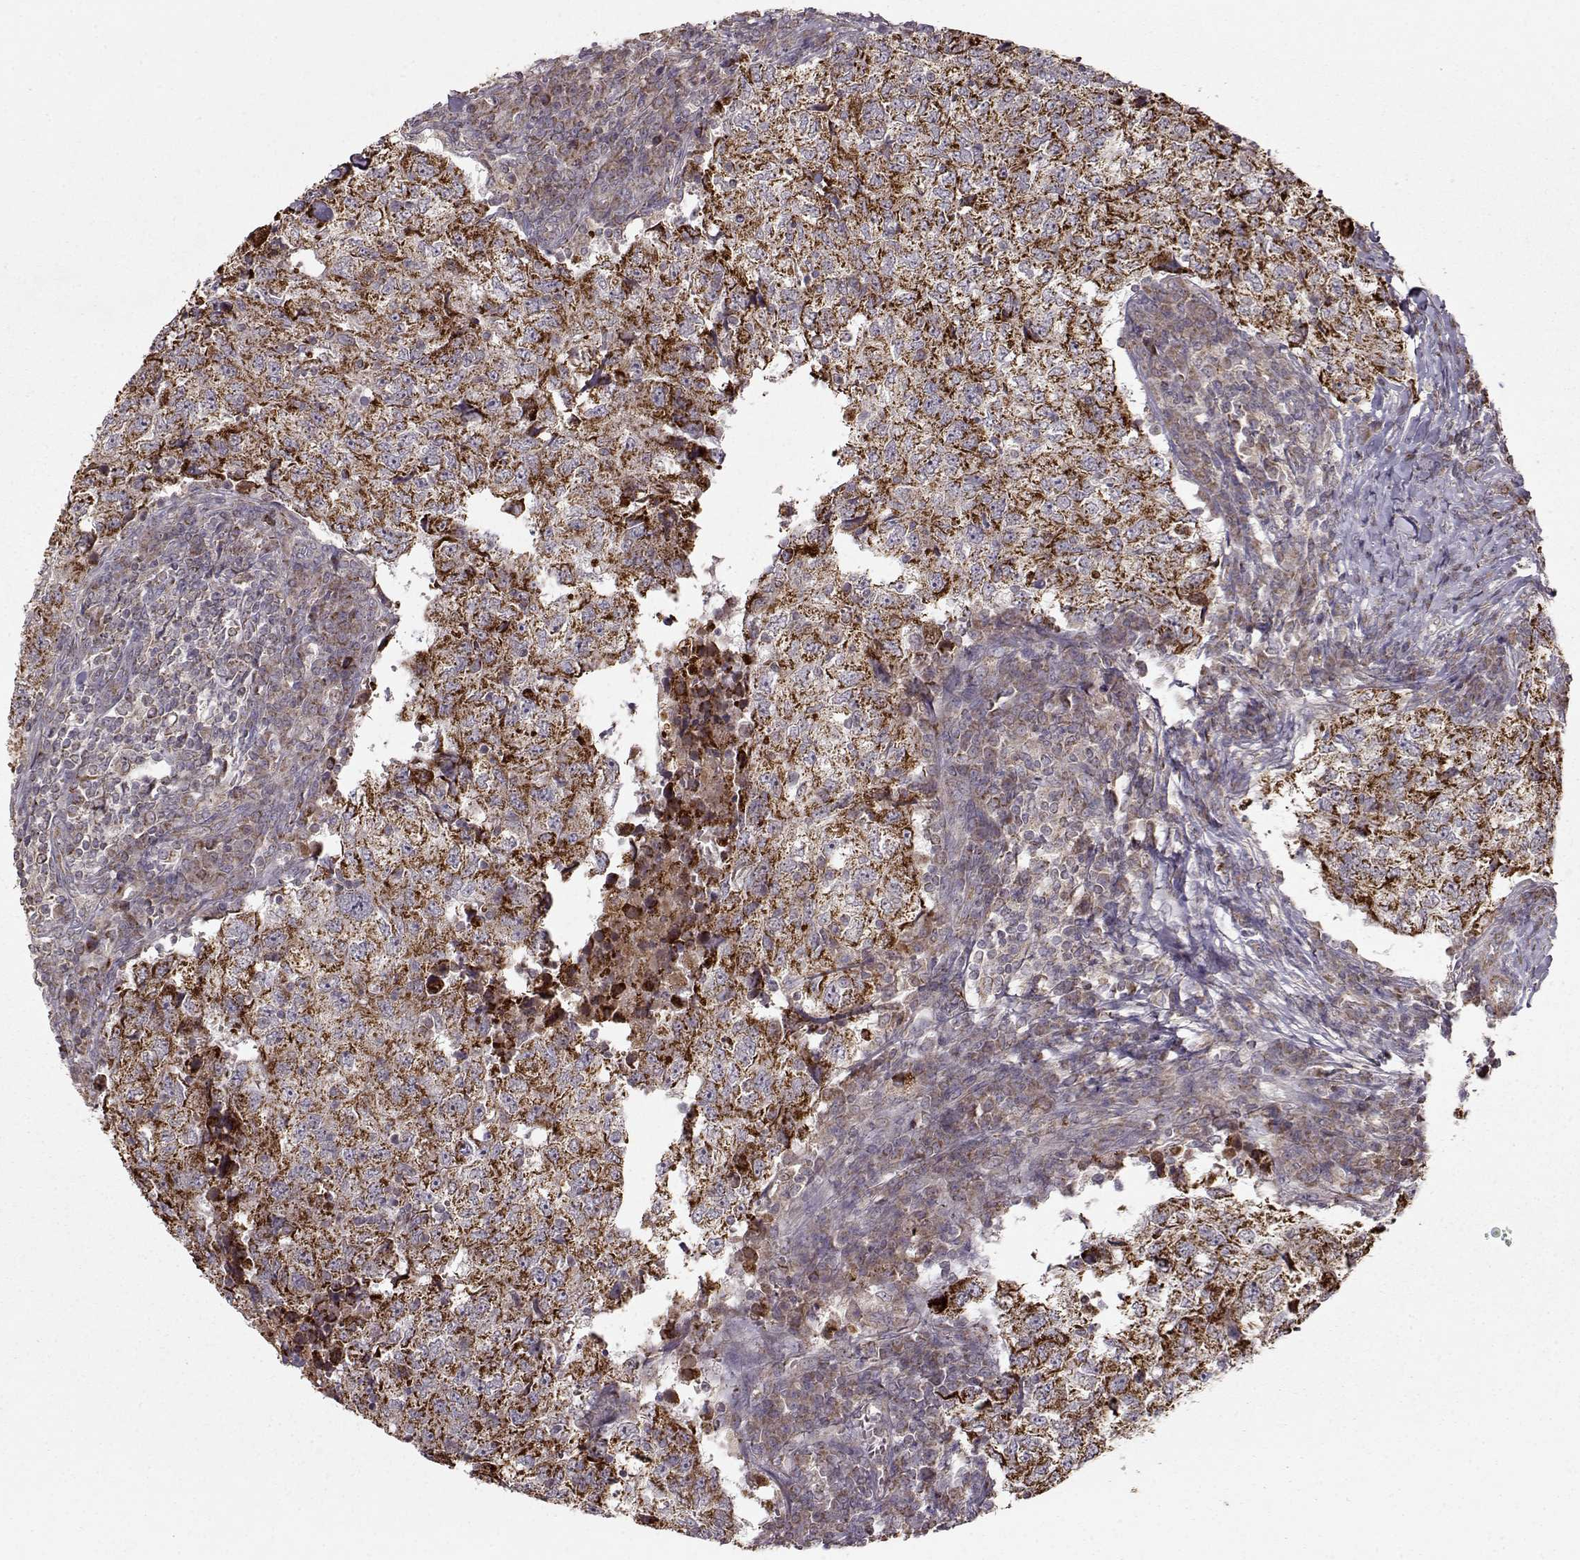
{"staining": {"intensity": "strong", "quantity": ">75%", "location": "cytoplasmic/membranous"}, "tissue": "breast cancer", "cell_type": "Tumor cells", "image_type": "cancer", "snomed": [{"axis": "morphology", "description": "Duct carcinoma"}, {"axis": "topography", "description": "Breast"}], "caption": "Immunohistochemistry micrograph of neoplastic tissue: human breast cancer (infiltrating ductal carcinoma) stained using IHC exhibits high levels of strong protein expression localized specifically in the cytoplasmic/membranous of tumor cells, appearing as a cytoplasmic/membranous brown color.", "gene": "CMTM3", "patient": {"sex": "female", "age": 30}}